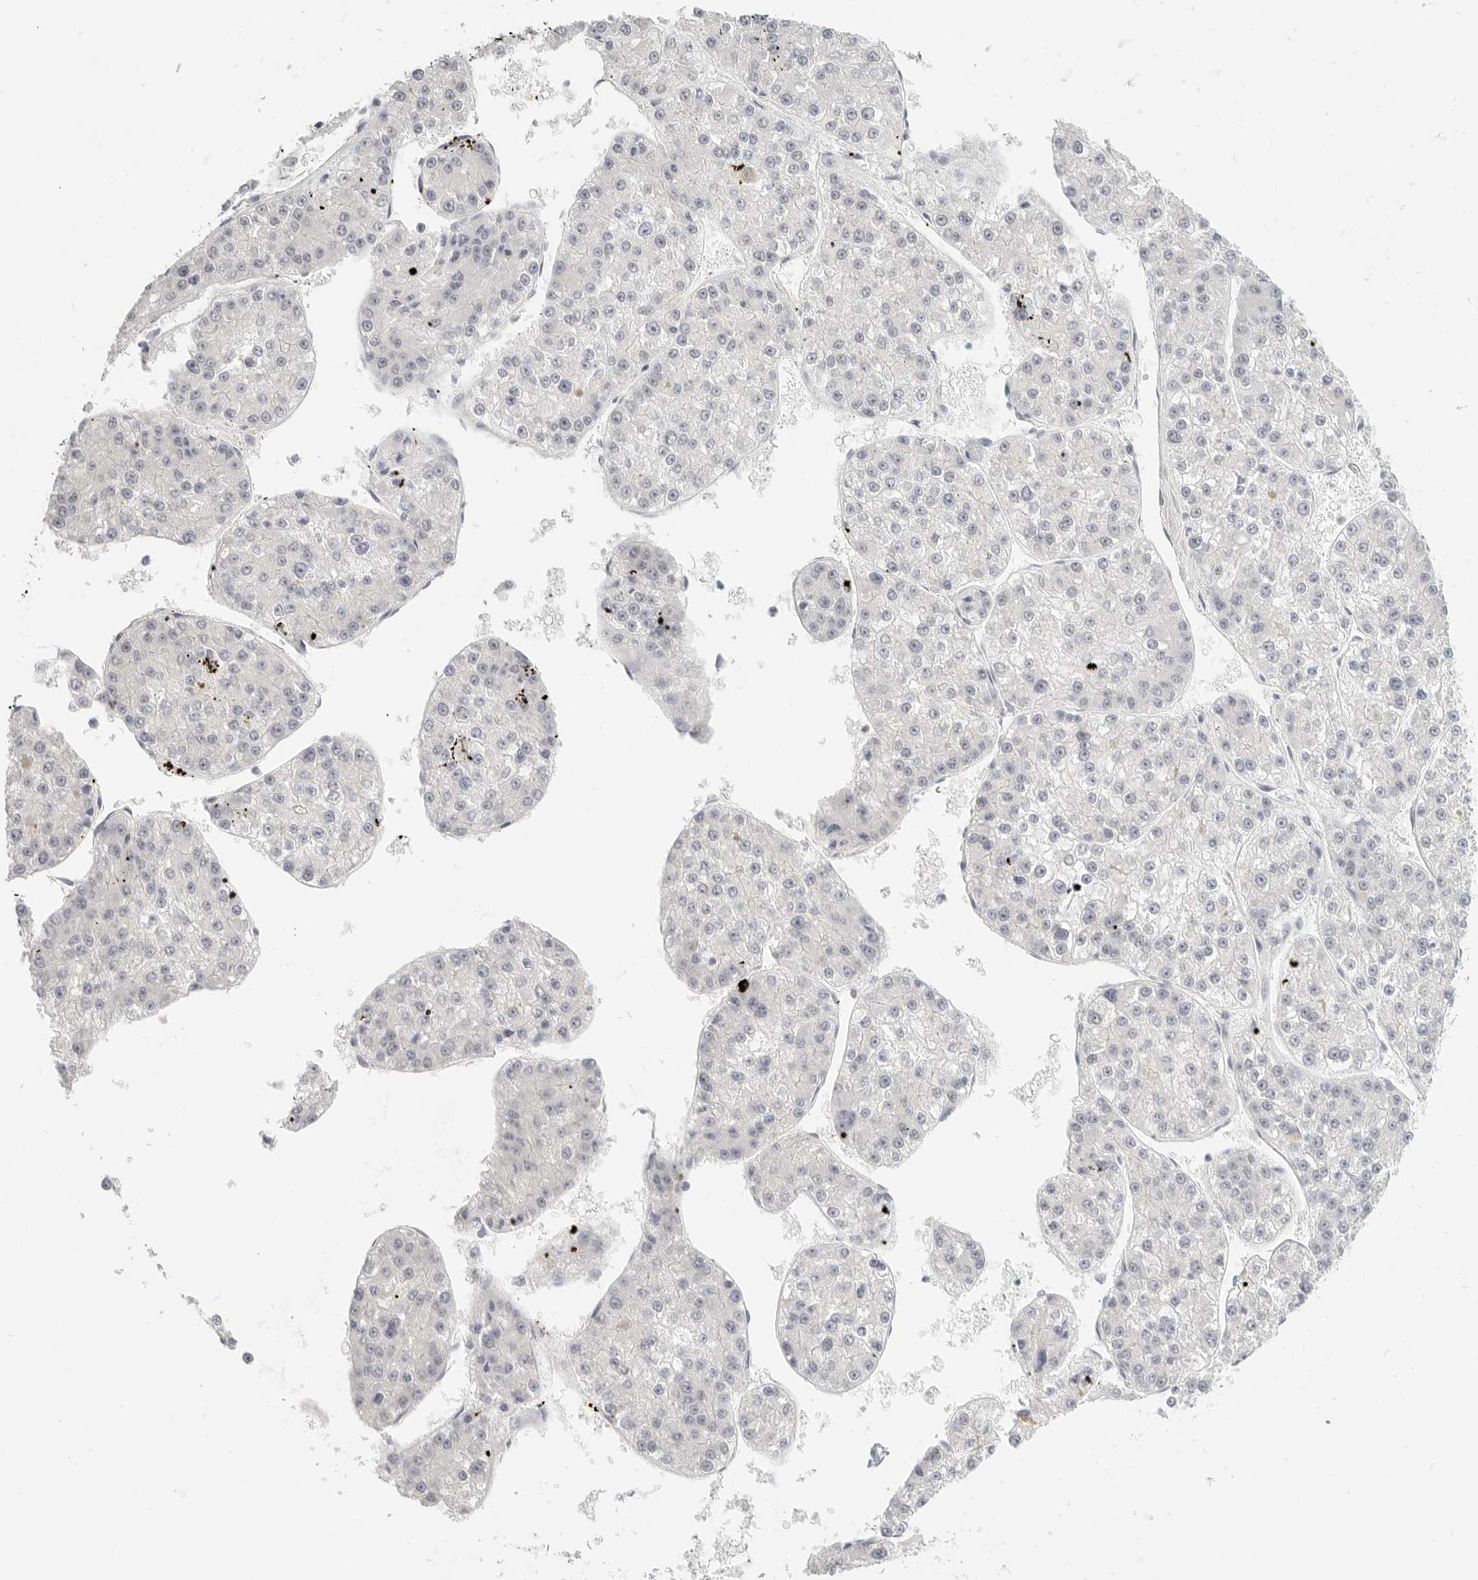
{"staining": {"intensity": "negative", "quantity": "none", "location": "none"}, "tissue": "liver cancer", "cell_type": "Tumor cells", "image_type": "cancer", "snomed": [{"axis": "morphology", "description": "Carcinoma, Hepatocellular, NOS"}, {"axis": "topography", "description": "Liver"}], "caption": "Tumor cells are negative for brown protein staining in liver cancer.", "gene": "KLK11", "patient": {"sex": "female", "age": 73}}